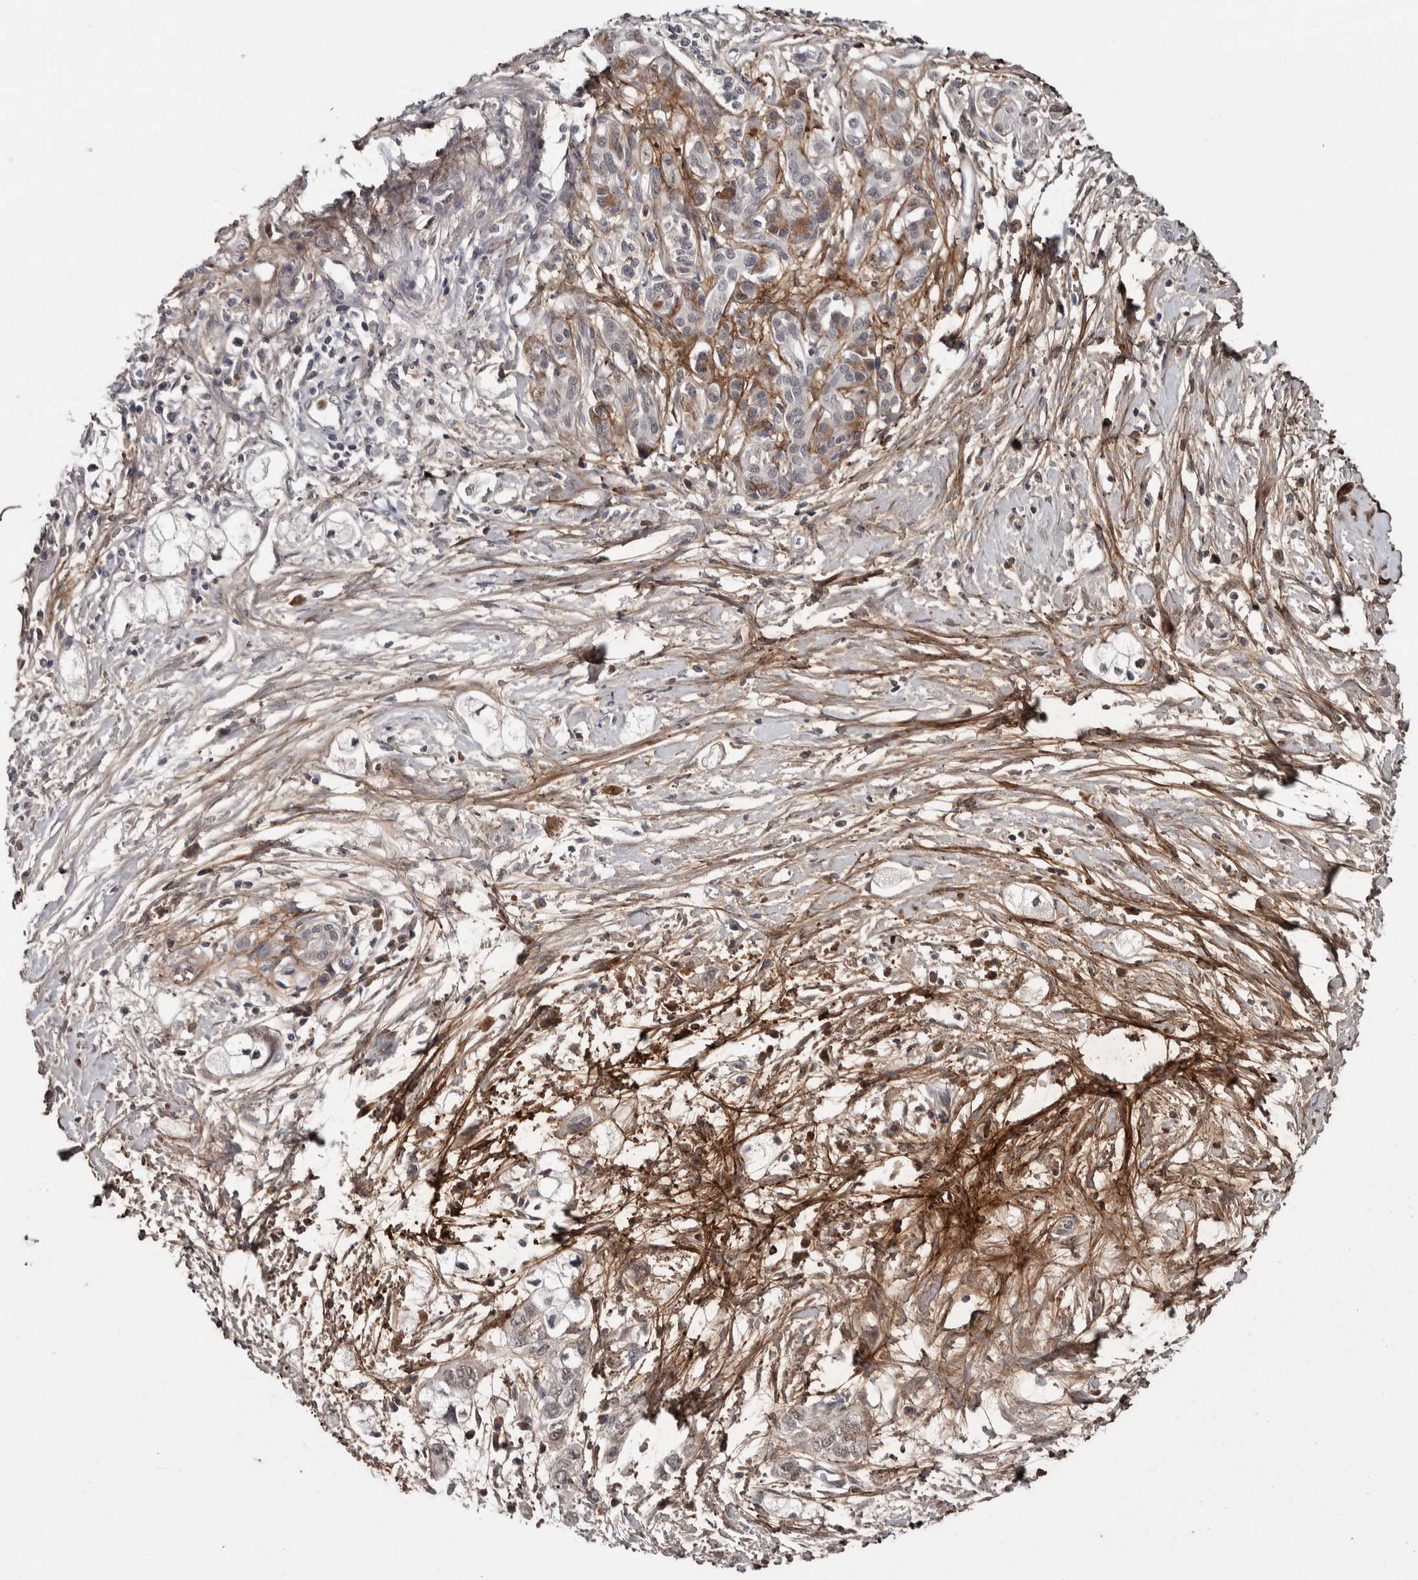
{"staining": {"intensity": "weak", "quantity": "25%-75%", "location": "nuclear"}, "tissue": "pancreatic cancer", "cell_type": "Tumor cells", "image_type": "cancer", "snomed": [{"axis": "morphology", "description": "Adenocarcinoma, NOS"}, {"axis": "topography", "description": "Pancreas"}], "caption": "IHC photomicrograph of neoplastic tissue: pancreatic adenocarcinoma stained using immunohistochemistry (IHC) displays low levels of weak protein expression localized specifically in the nuclear of tumor cells, appearing as a nuclear brown color.", "gene": "ASPN", "patient": {"sex": "male", "age": 74}}